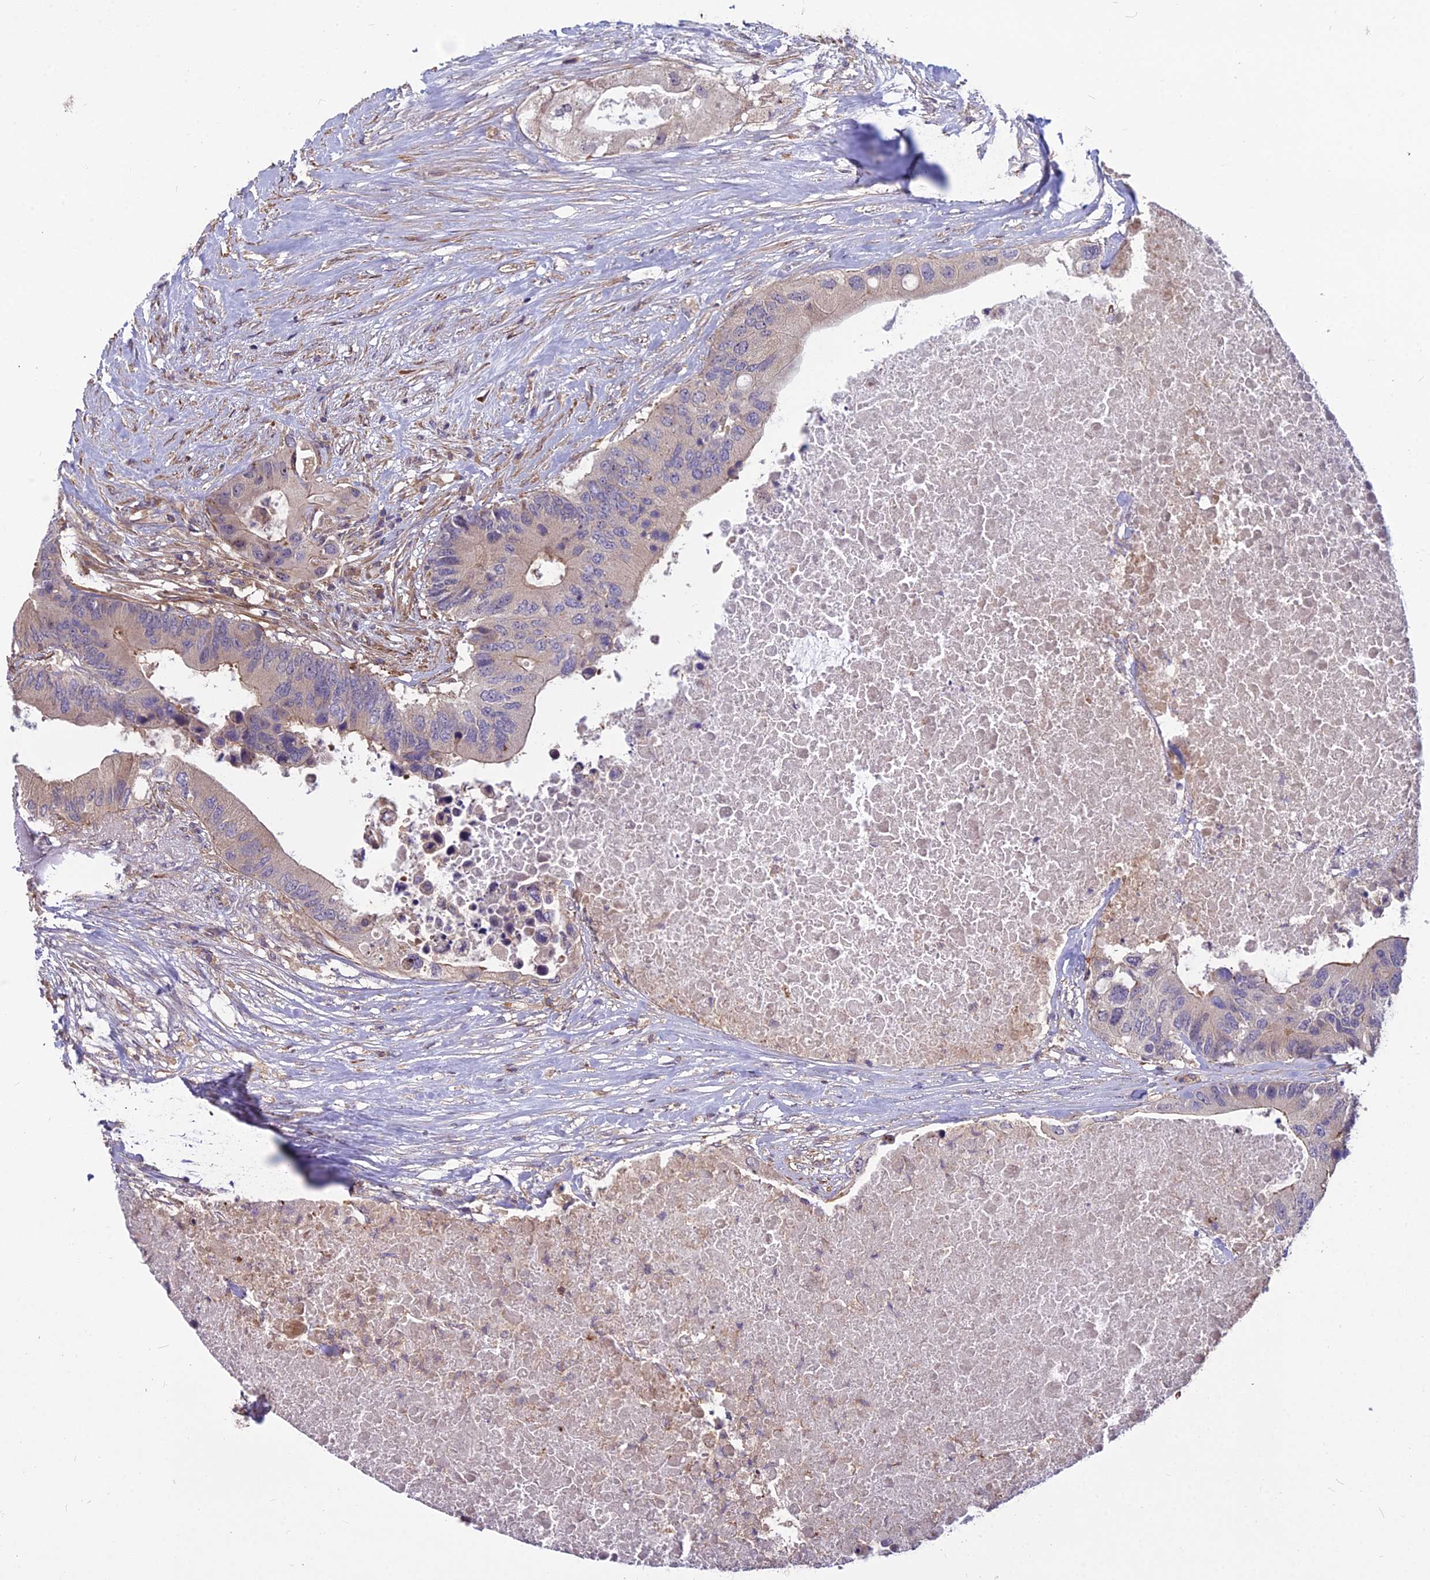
{"staining": {"intensity": "weak", "quantity": "<25%", "location": "cytoplasmic/membranous"}, "tissue": "colorectal cancer", "cell_type": "Tumor cells", "image_type": "cancer", "snomed": [{"axis": "morphology", "description": "Adenocarcinoma, NOS"}, {"axis": "topography", "description": "Colon"}], "caption": "Immunohistochemistry (IHC) image of neoplastic tissue: colorectal cancer (adenocarcinoma) stained with DAB (3,3'-diaminobenzidine) reveals no significant protein positivity in tumor cells.", "gene": "TCEA3", "patient": {"sex": "male", "age": 71}}